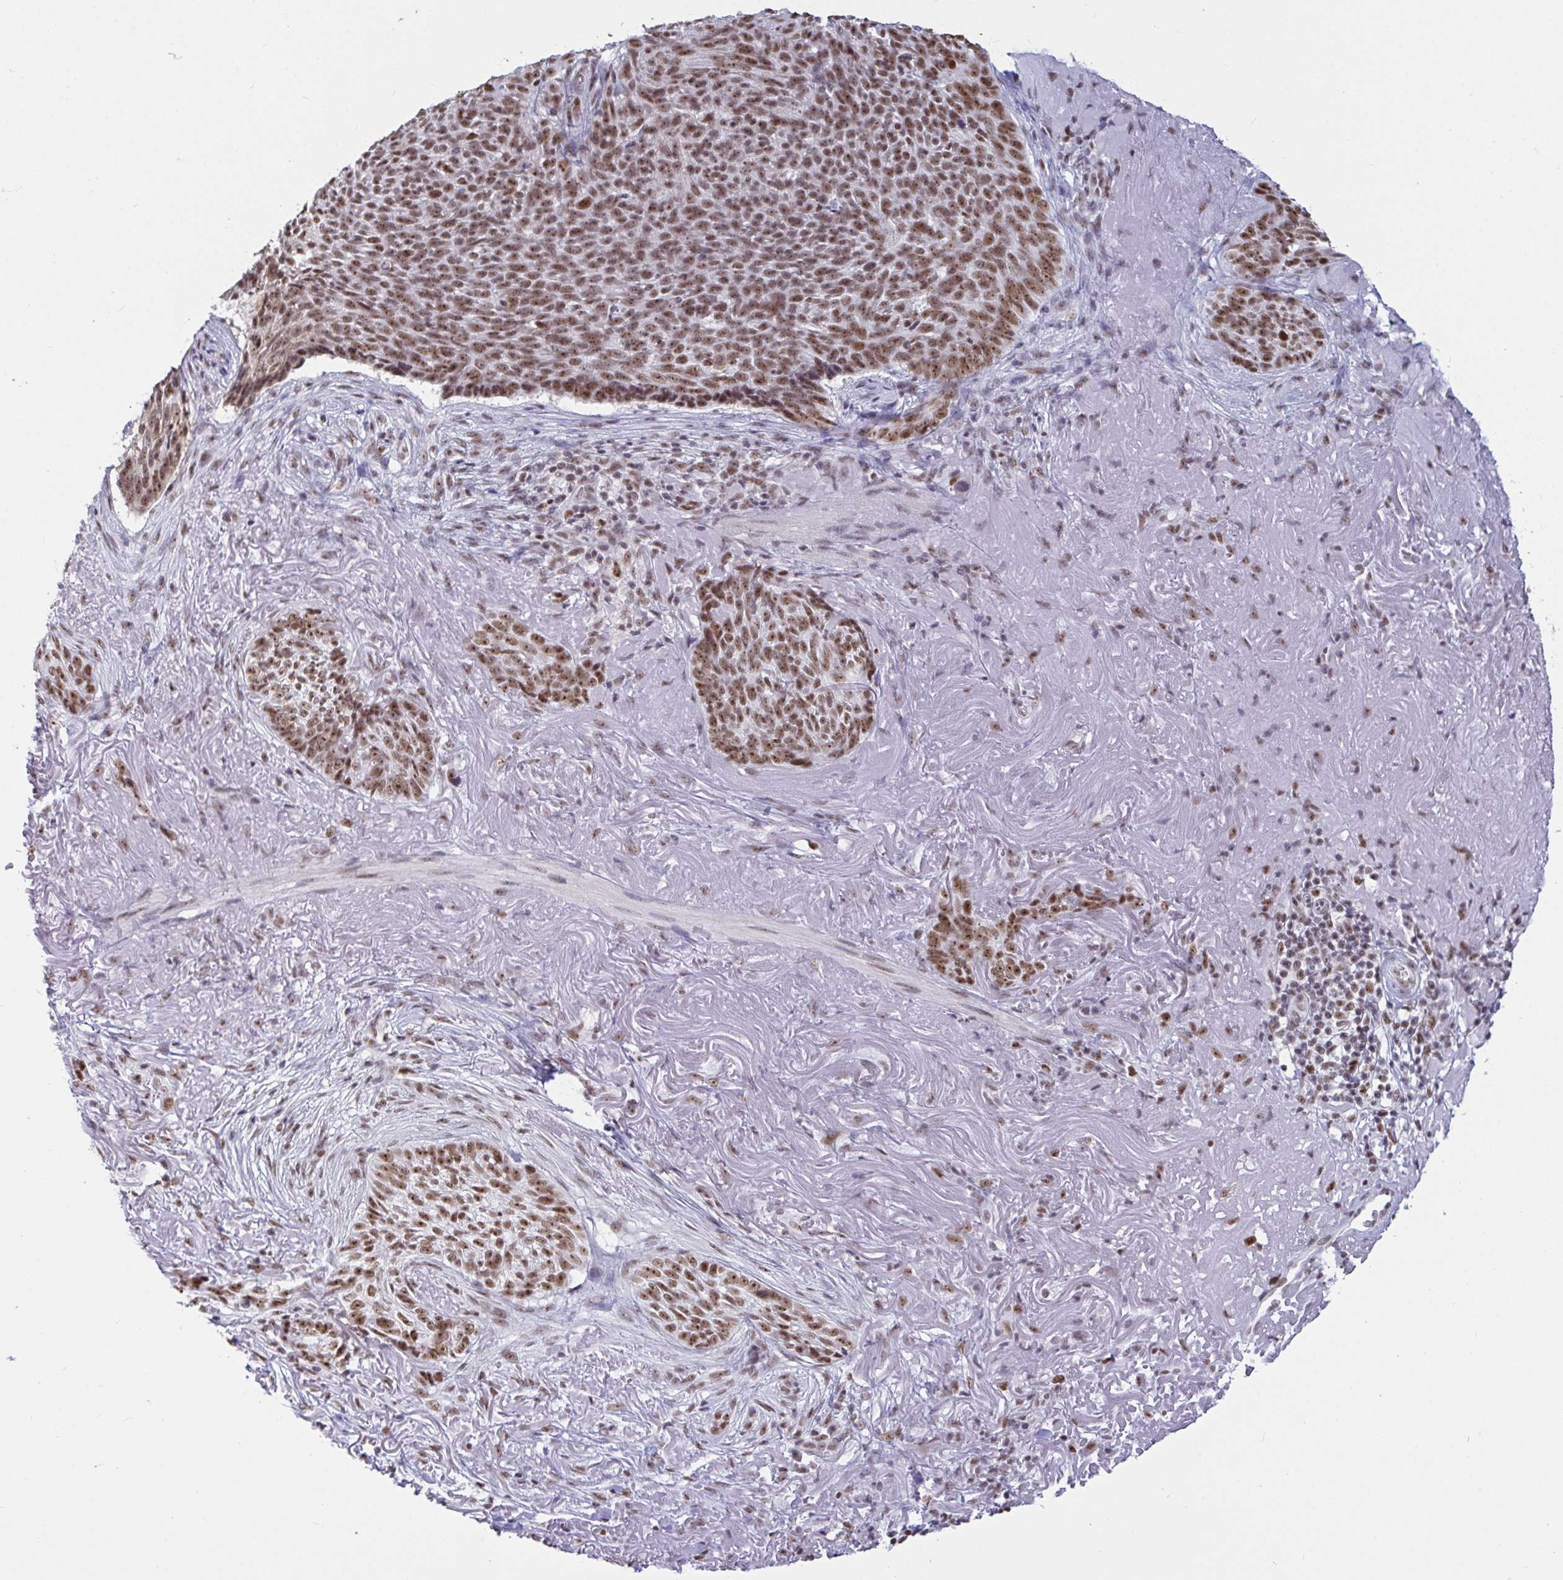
{"staining": {"intensity": "moderate", "quantity": ">75%", "location": "nuclear"}, "tissue": "skin cancer", "cell_type": "Tumor cells", "image_type": "cancer", "snomed": [{"axis": "morphology", "description": "Basal cell carcinoma"}, {"axis": "topography", "description": "Skin"}, {"axis": "topography", "description": "Skin of face"}], "caption": "A medium amount of moderate nuclear positivity is present in approximately >75% of tumor cells in skin cancer (basal cell carcinoma) tissue. The protein is shown in brown color, while the nuclei are stained blue.", "gene": "SUPT16H", "patient": {"sex": "female", "age": 95}}